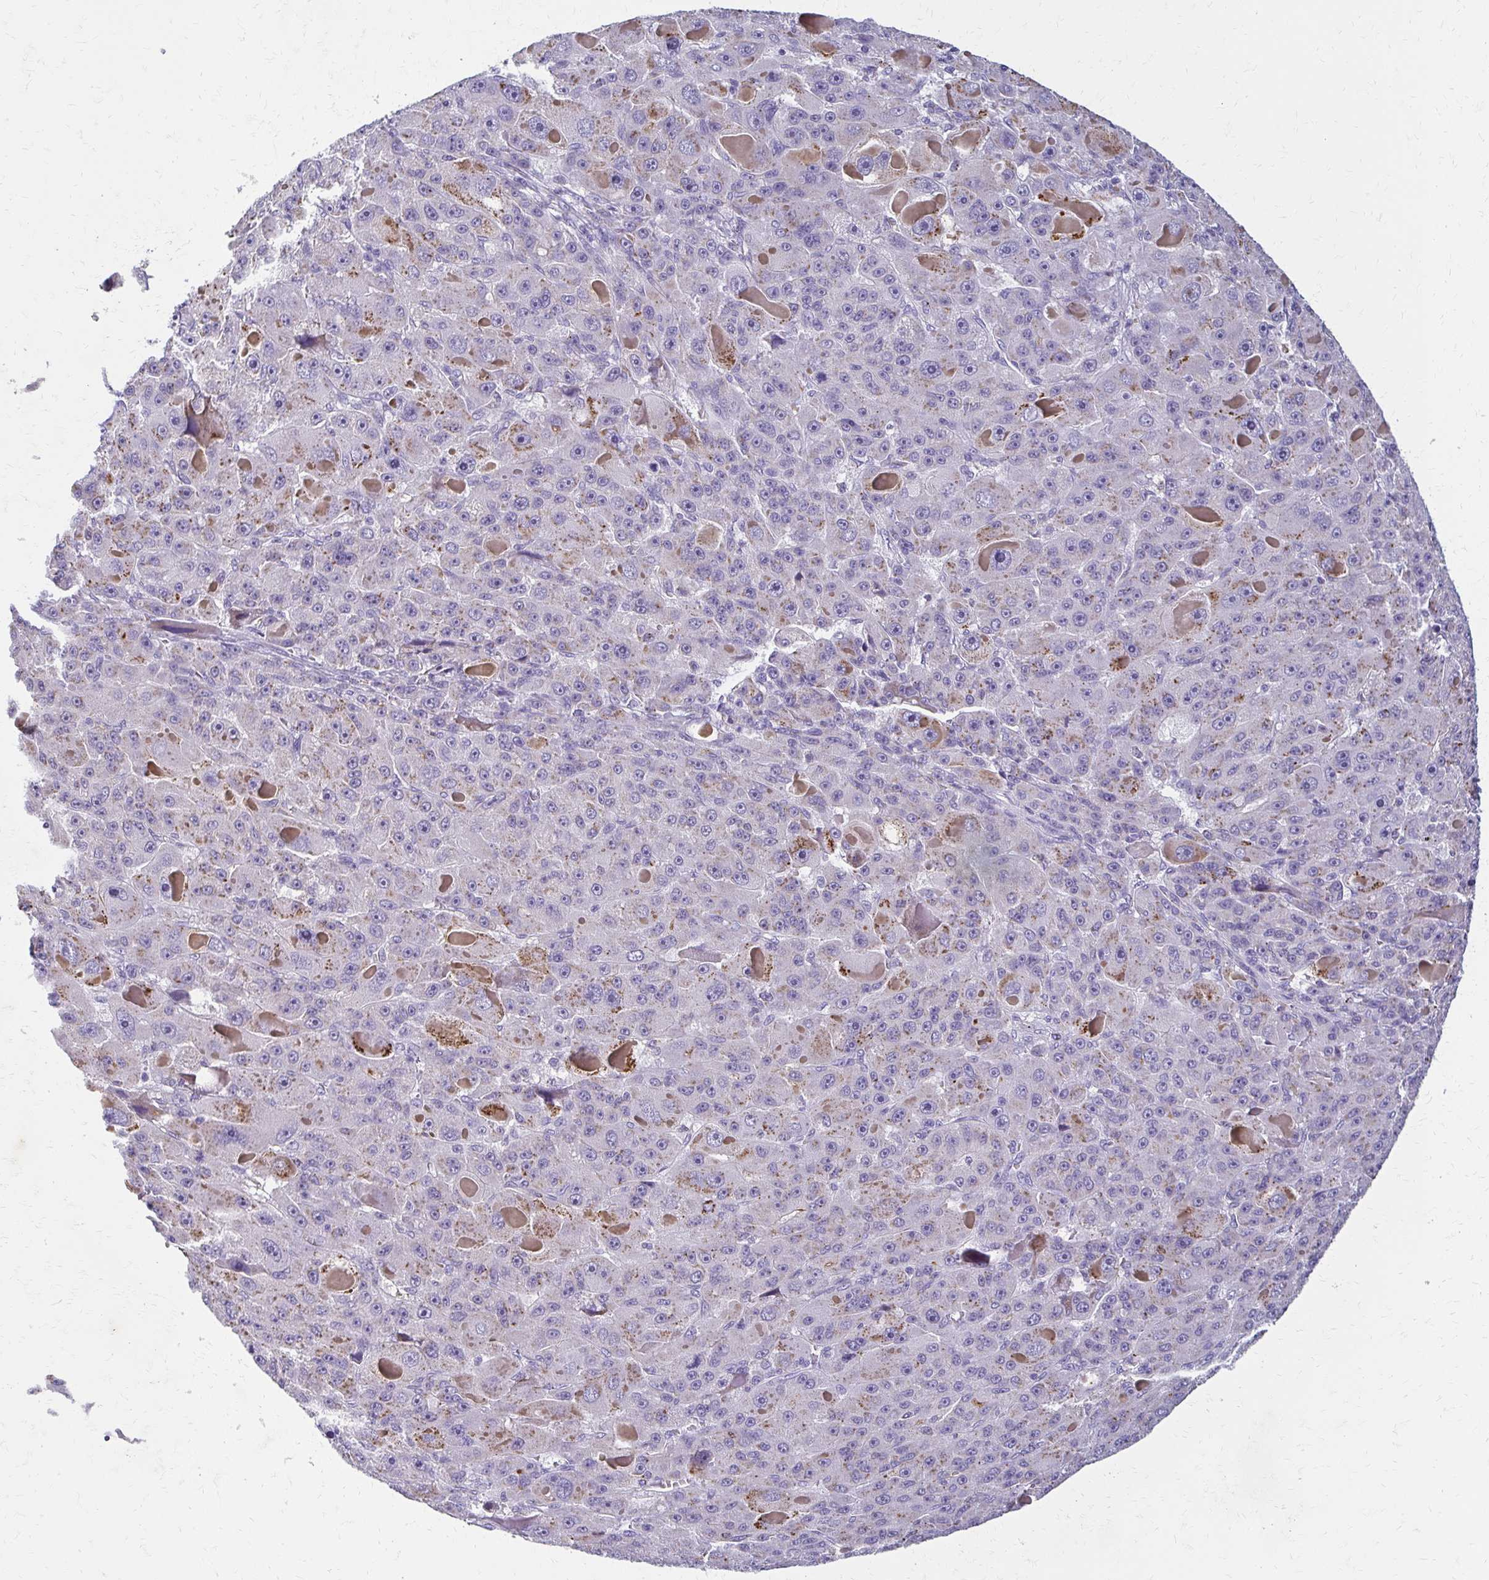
{"staining": {"intensity": "weak", "quantity": "25%-75%", "location": "cytoplasmic/membranous"}, "tissue": "liver cancer", "cell_type": "Tumor cells", "image_type": "cancer", "snomed": [{"axis": "morphology", "description": "Carcinoma, Hepatocellular, NOS"}, {"axis": "topography", "description": "Liver"}], "caption": "Approximately 25%-75% of tumor cells in liver cancer demonstrate weak cytoplasmic/membranous protein positivity as visualized by brown immunohistochemical staining.", "gene": "BBS12", "patient": {"sex": "male", "age": 76}}